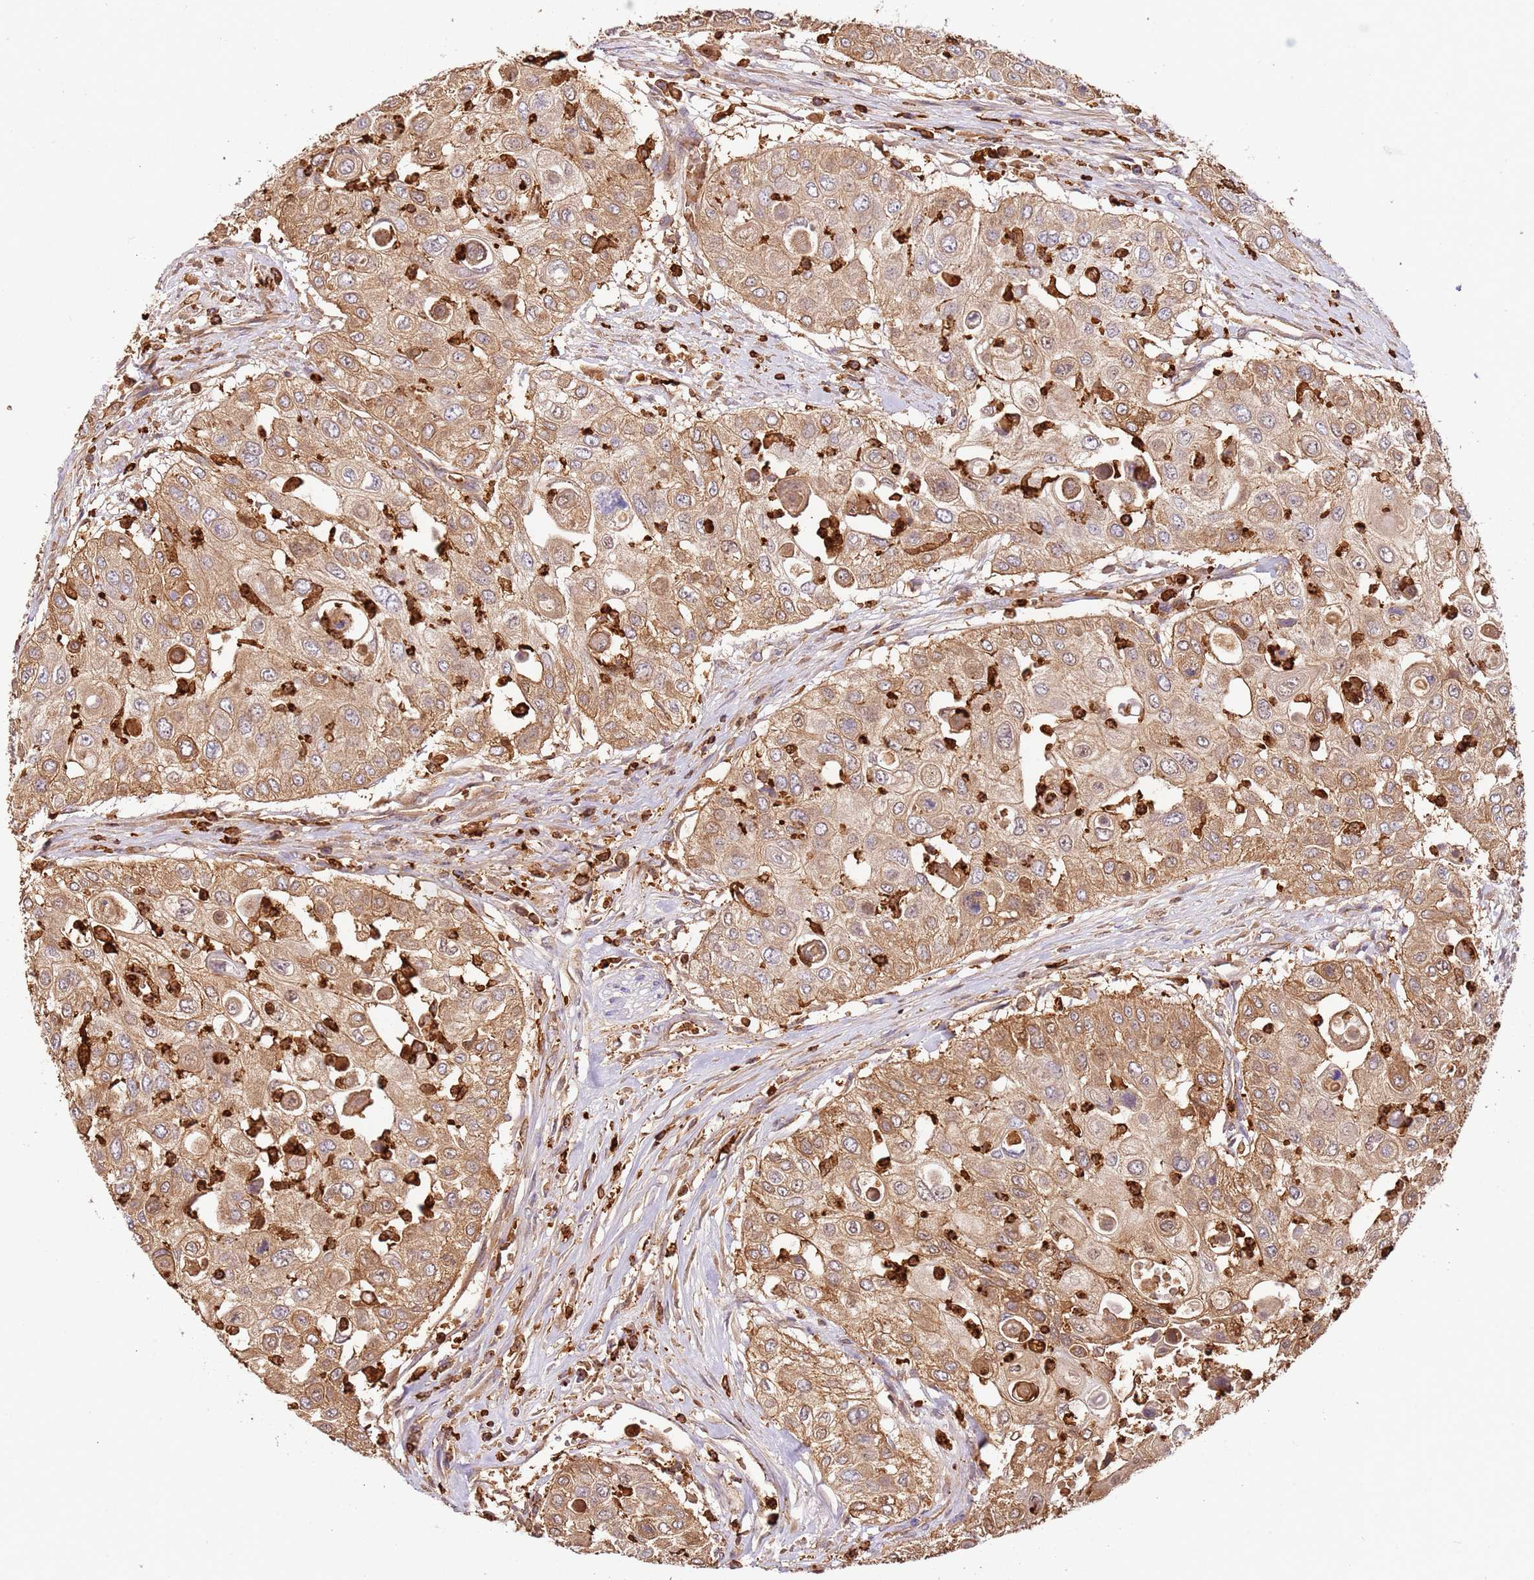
{"staining": {"intensity": "moderate", "quantity": ">75%", "location": "cytoplasmic/membranous"}, "tissue": "urothelial cancer", "cell_type": "Tumor cells", "image_type": "cancer", "snomed": [{"axis": "morphology", "description": "Urothelial carcinoma, High grade"}, {"axis": "topography", "description": "Urinary bladder"}], "caption": "The histopathology image shows immunohistochemical staining of urothelial carcinoma (high-grade). There is moderate cytoplasmic/membranous staining is appreciated in about >75% of tumor cells.", "gene": "OR6P1", "patient": {"sex": "female", "age": 79}}